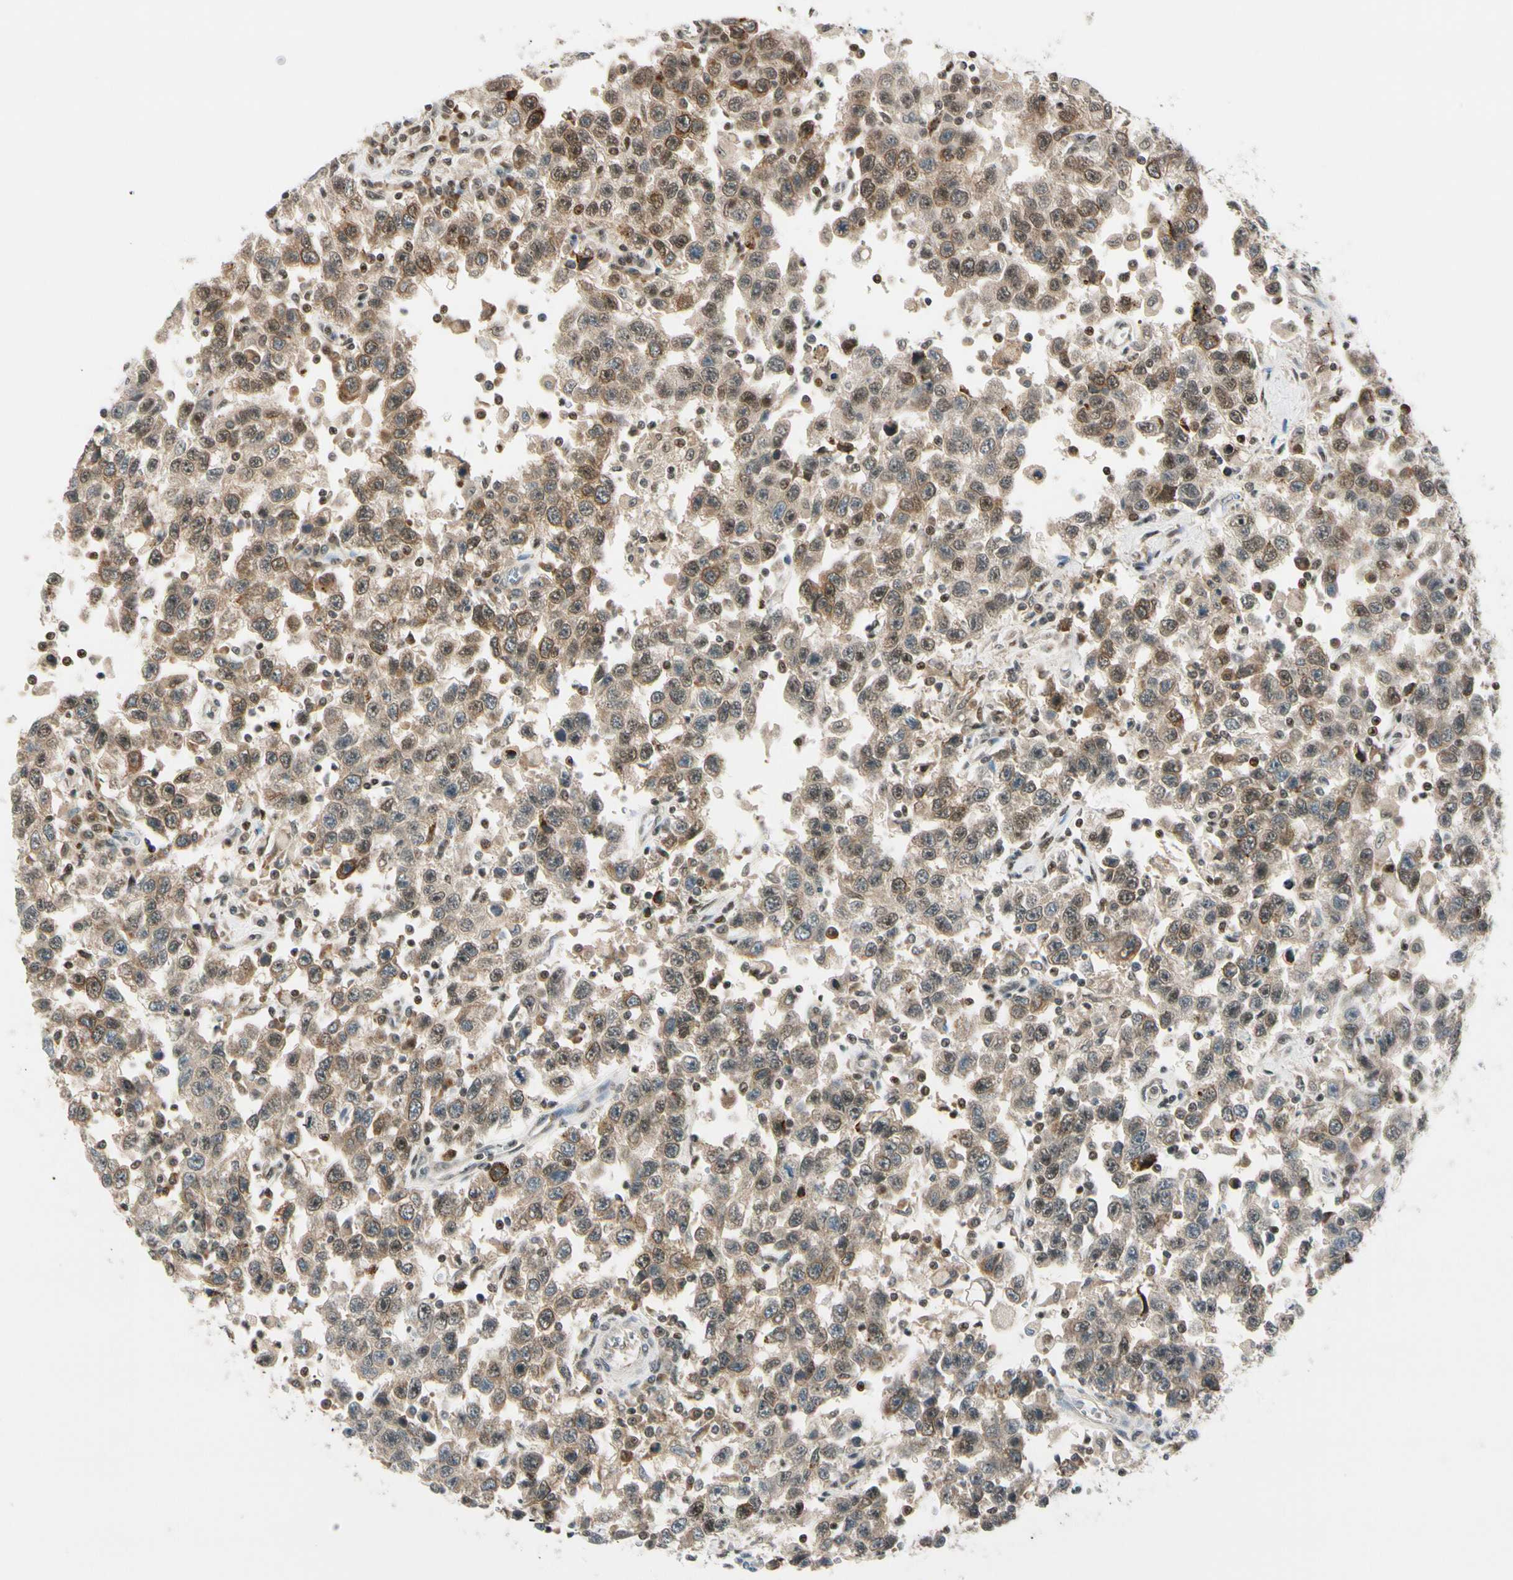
{"staining": {"intensity": "weak", "quantity": ">75%", "location": "cytoplasmic/membranous"}, "tissue": "testis cancer", "cell_type": "Tumor cells", "image_type": "cancer", "snomed": [{"axis": "morphology", "description": "Seminoma, NOS"}, {"axis": "topography", "description": "Testis"}], "caption": "Immunohistochemical staining of human testis seminoma shows weak cytoplasmic/membranous protein staining in approximately >75% of tumor cells.", "gene": "DAXX", "patient": {"sex": "male", "age": 41}}